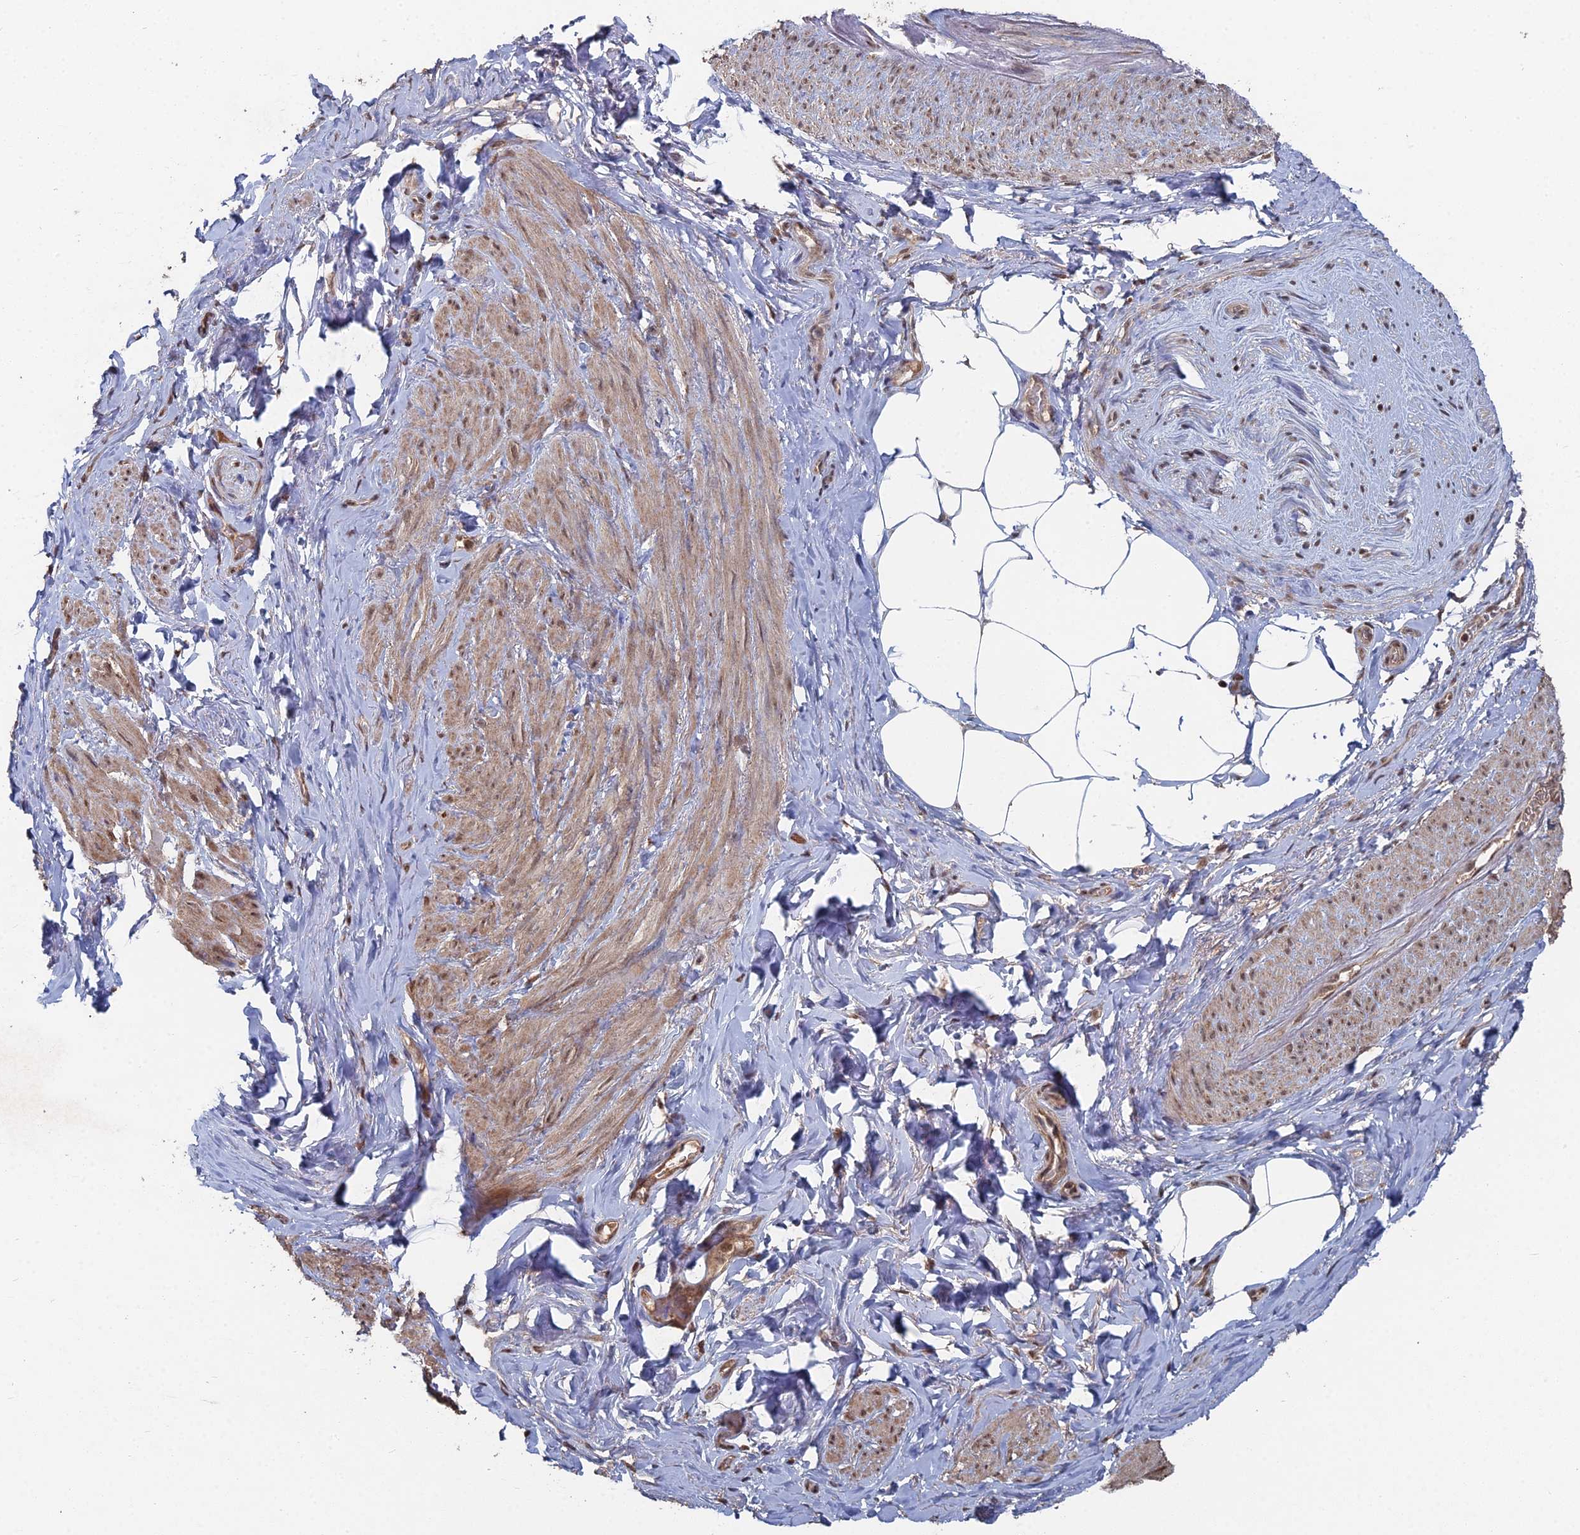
{"staining": {"intensity": "moderate", "quantity": "25%-75%", "location": "cytoplasmic/membranous,nuclear"}, "tissue": "smooth muscle", "cell_type": "Smooth muscle cells", "image_type": "normal", "snomed": [{"axis": "morphology", "description": "Normal tissue, NOS"}, {"axis": "topography", "description": "Smooth muscle"}, {"axis": "topography", "description": "Peripheral nerve tissue"}], "caption": "Smooth muscle stained with immunohistochemistry demonstrates moderate cytoplasmic/membranous,nuclear positivity in about 25%-75% of smooth muscle cells. The protein is stained brown, and the nuclei are stained in blue (DAB (3,3'-diaminobenzidine) IHC with brightfield microscopy, high magnification).", "gene": "CCNP", "patient": {"sex": "male", "age": 69}}